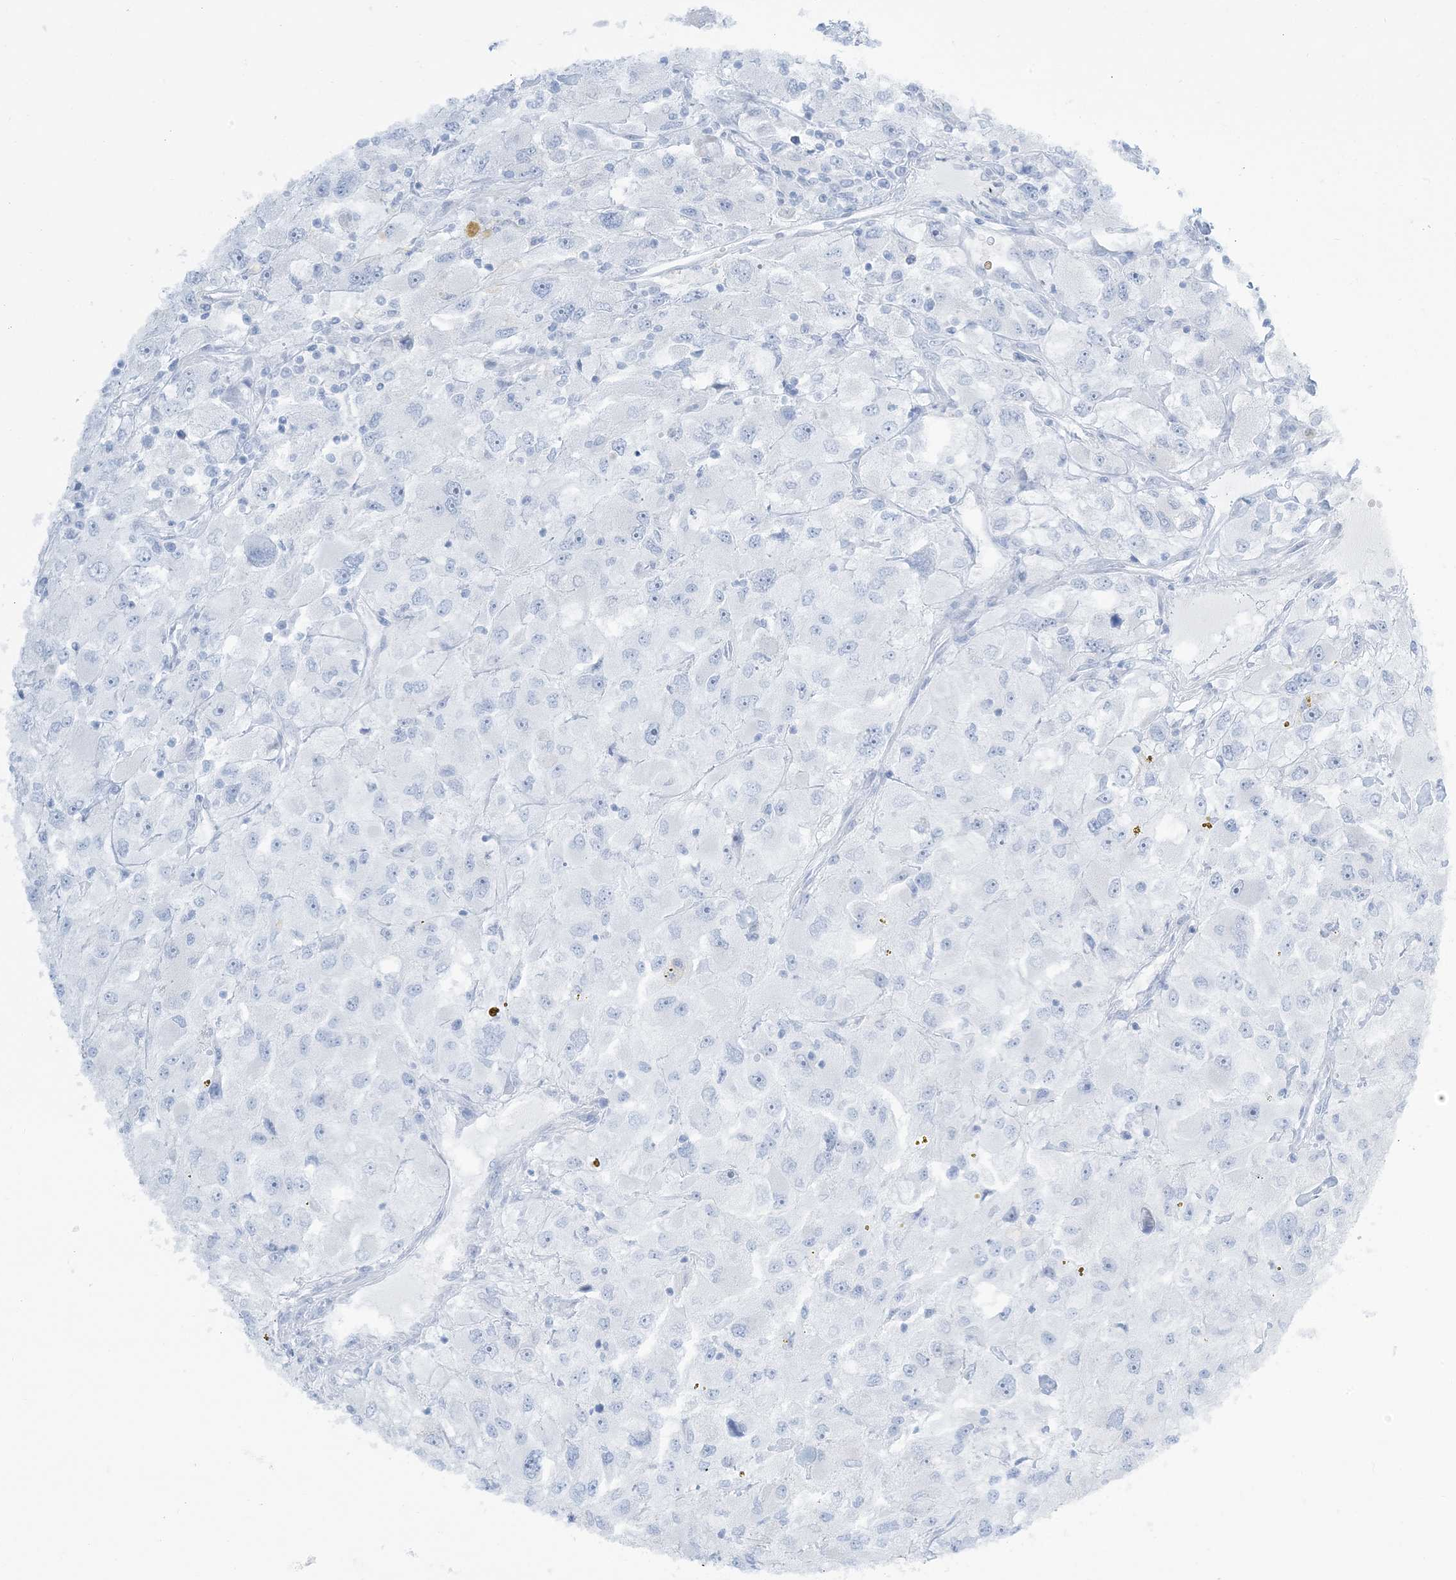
{"staining": {"intensity": "negative", "quantity": "none", "location": "none"}, "tissue": "renal cancer", "cell_type": "Tumor cells", "image_type": "cancer", "snomed": [{"axis": "morphology", "description": "Adenocarcinoma, NOS"}, {"axis": "topography", "description": "Kidney"}], "caption": "There is no significant positivity in tumor cells of adenocarcinoma (renal).", "gene": "AGXT", "patient": {"sex": "female", "age": 52}}